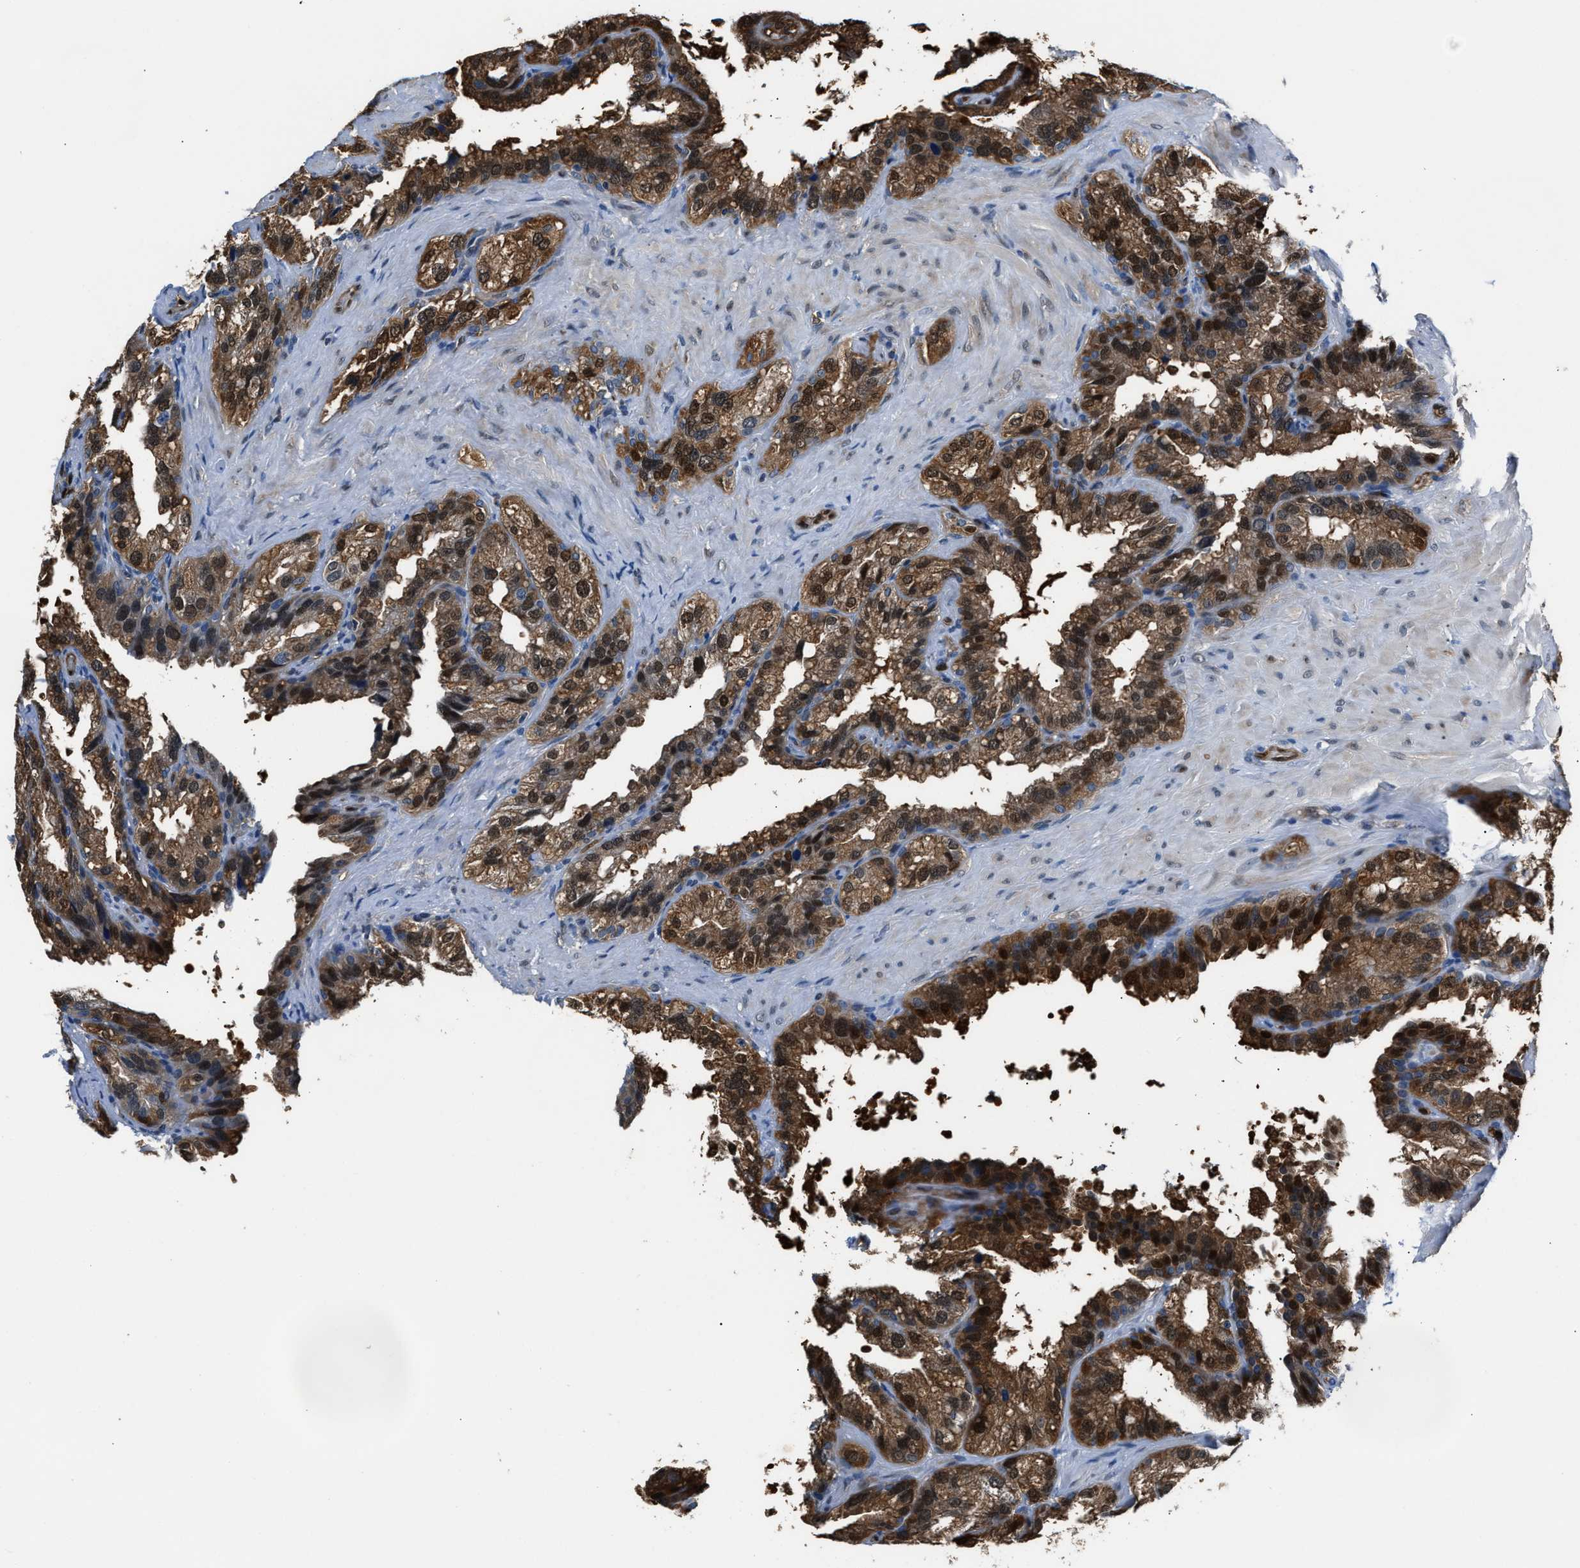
{"staining": {"intensity": "strong", "quantity": "25%-75%", "location": "cytoplasmic/membranous,nuclear"}, "tissue": "seminal vesicle", "cell_type": "Glandular cells", "image_type": "normal", "snomed": [{"axis": "morphology", "description": "Normal tissue, NOS"}, {"axis": "topography", "description": "Seminal veicle"}], "caption": "IHC image of unremarkable seminal vesicle: human seminal vesicle stained using IHC demonstrates high levels of strong protein expression localized specifically in the cytoplasmic/membranous,nuclear of glandular cells, appearing as a cytoplasmic/membranous,nuclear brown color.", "gene": "PPA1", "patient": {"sex": "male", "age": 68}}